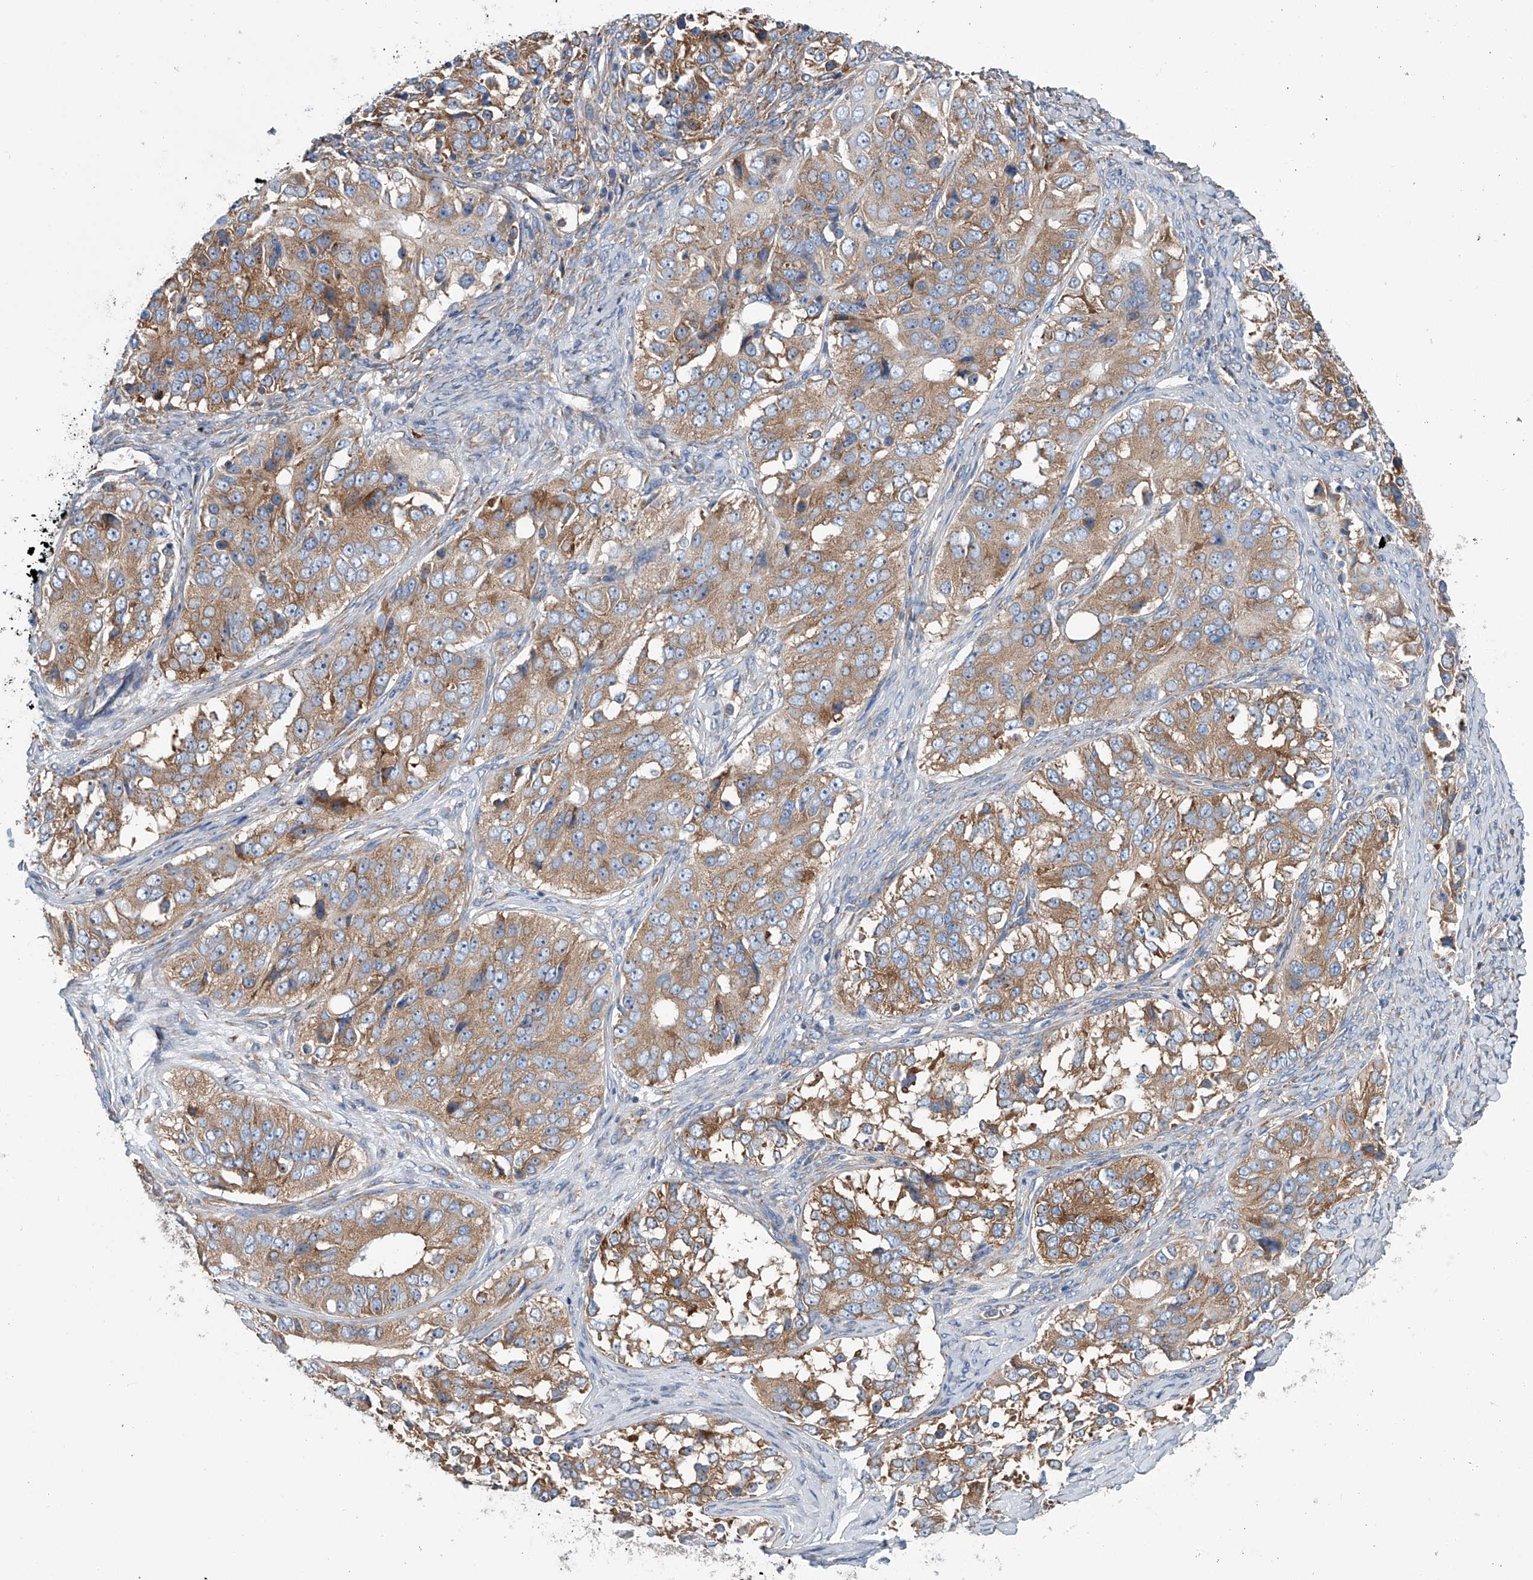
{"staining": {"intensity": "moderate", "quantity": ">75%", "location": "cytoplasmic/membranous"}, "tissue": "ovarian cancer", "cell_type": "Tumor cells", "image_type": "cancer", "snomed": [{"axis": "morphology", "description": "Carcinoma, endometroid"}, {"axis": "topography", "description": "Ovary"}], "caption": "Ovarian cancer stained with a brown dye displays moderate cytoplasmic/membranous positive staining in about >75% of tumor cells.", "gene": "RPL26L1", "patient": {"sex": "female", "age": 51}}